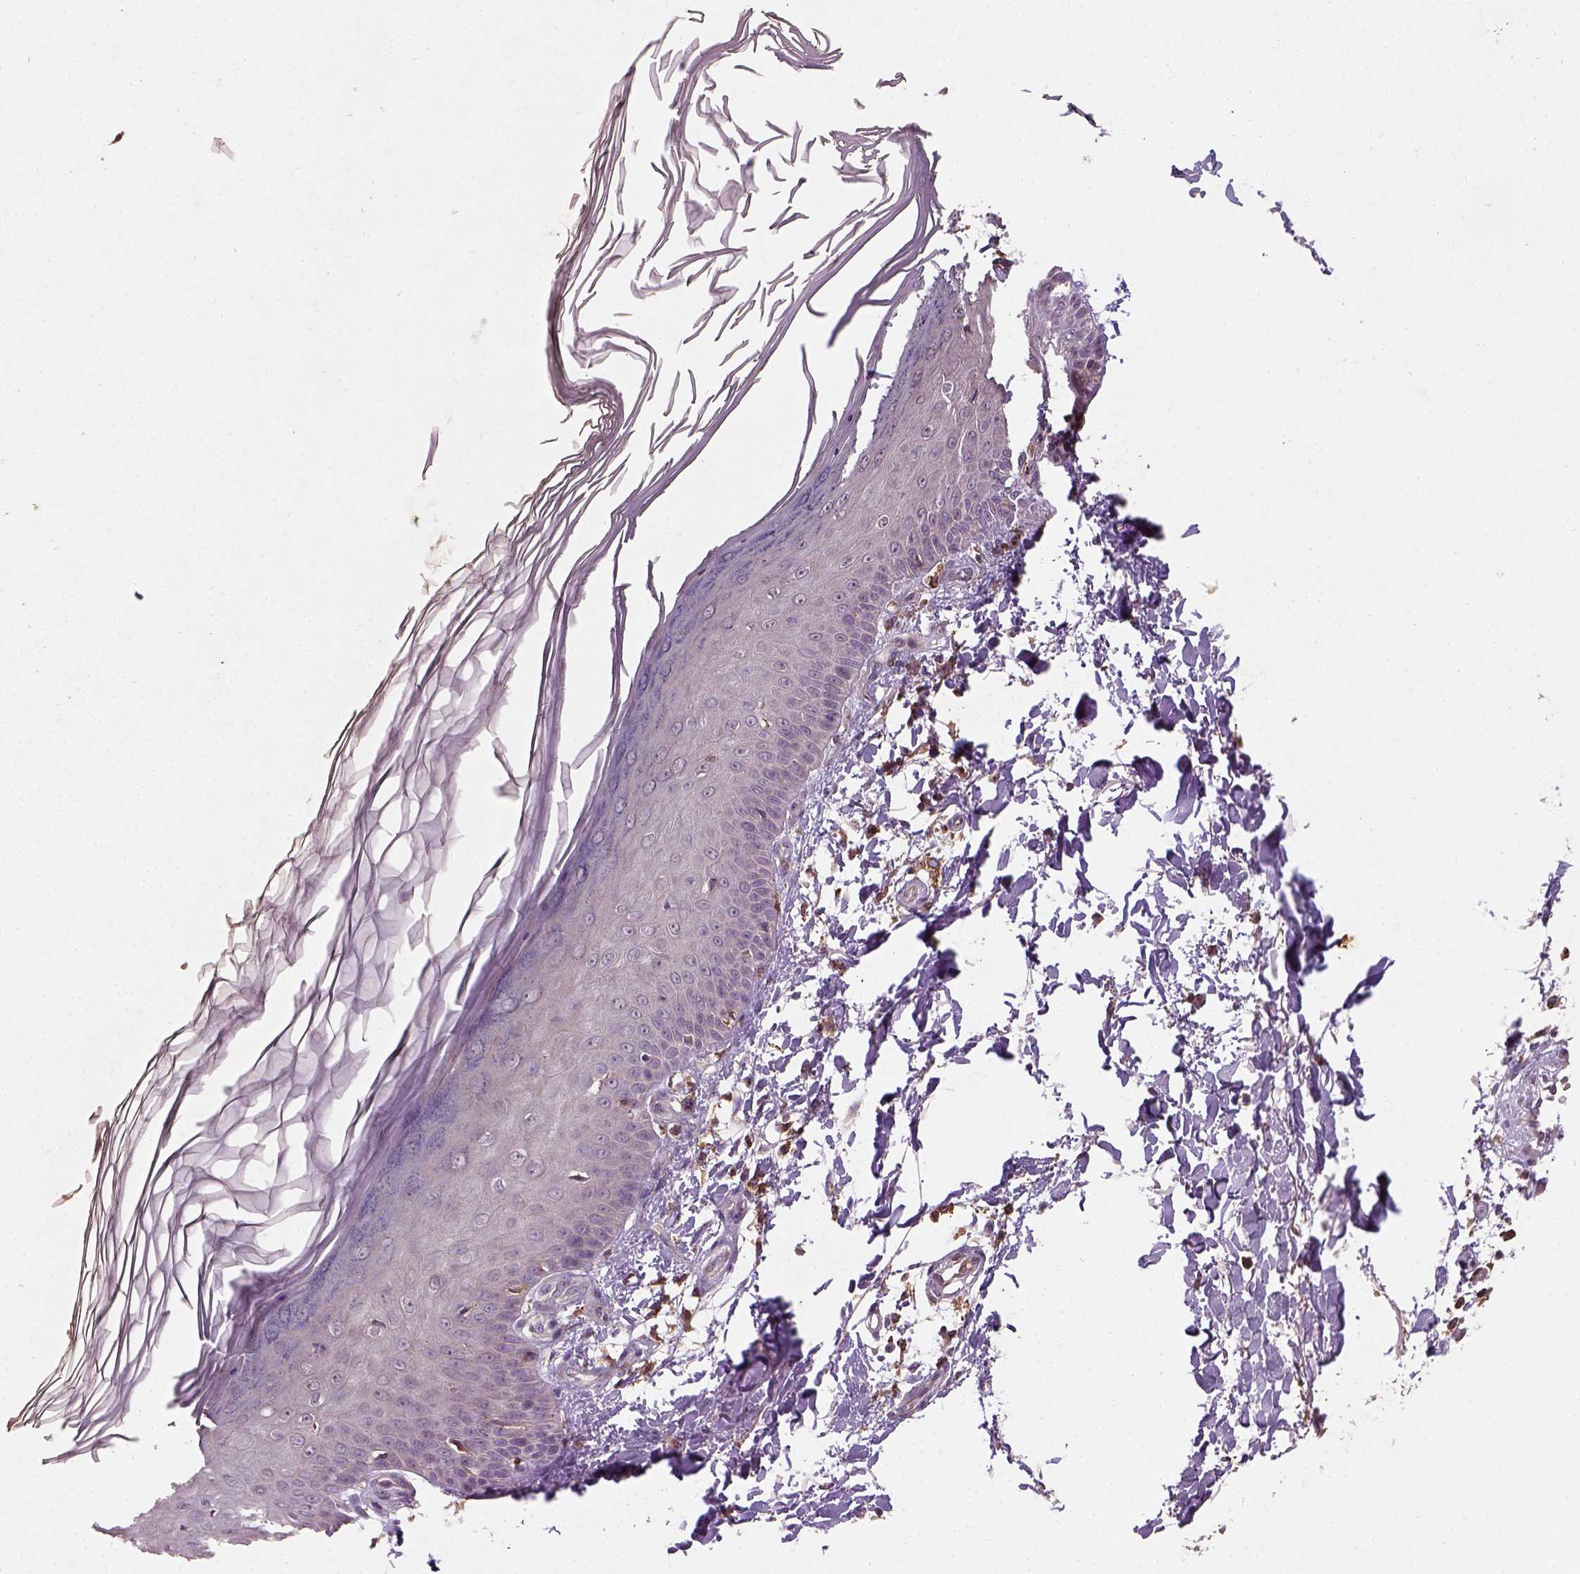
{"staining": {"intensity": "negative", "quantity": "none", "location": "none"}, "tissue": "skin", "cell_type": "Fibroblasts", "image_type": "normal", "snomed": [{"axis": "morphology", "description": "Normal tissue, NOS"}, {"axis": "topography", "description": "Skin"}], "caption": "This is a photomicrograph of immunohistochemistry (IHC) staining of unremarkable skin, which shows no positivity in fibroblasts. (Stains: DAB IHC with hematoxylin counter stain, Microscopy: brightfield microscopy at high magnification).", "gene": "CAMKK1", "patient": {"sex": "female", "age": 62}}